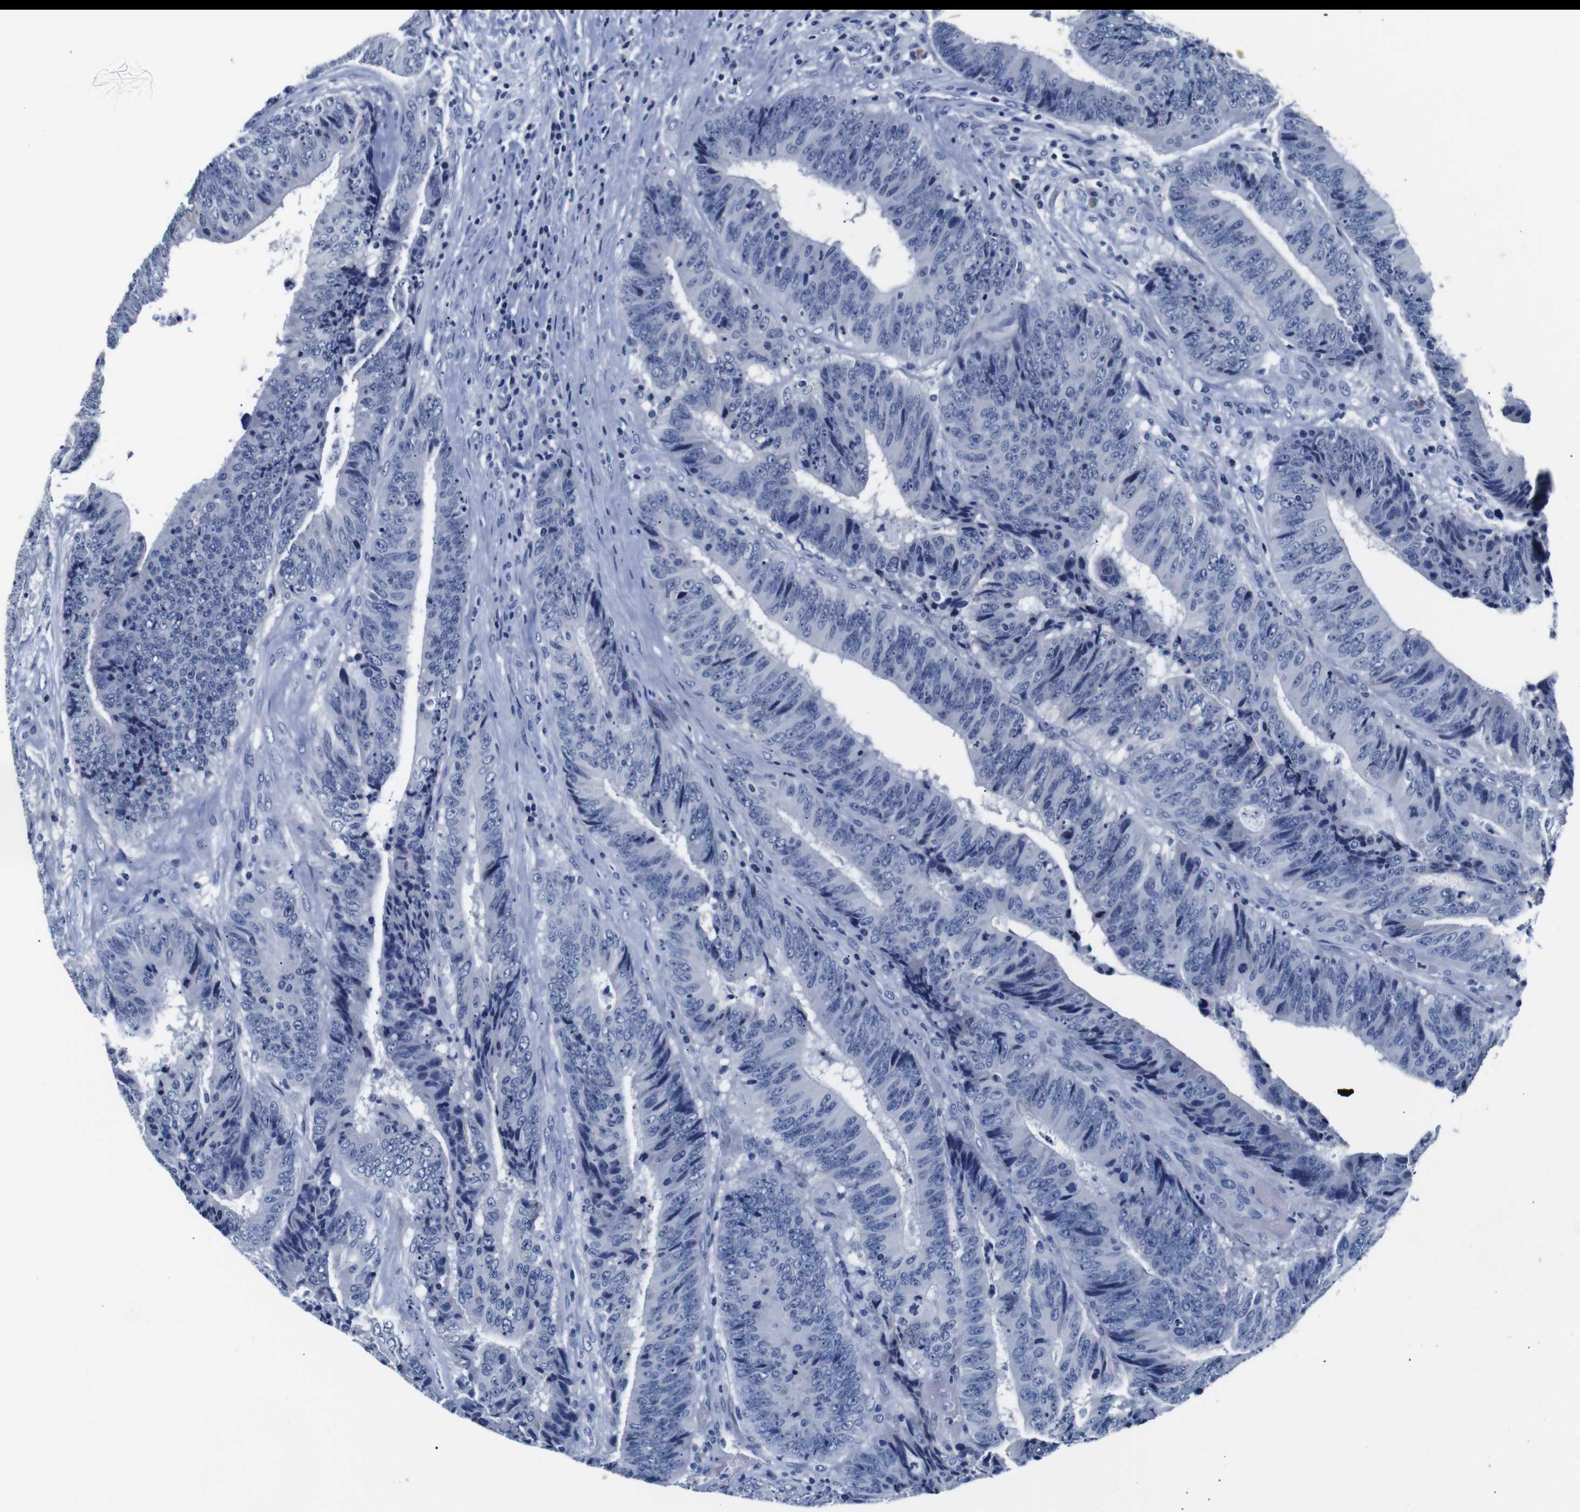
{"staining": {"intensity": "negative", "quantity": "none", "location": "none"}, "tissue": "colorectal cancer", "cell_type": "Tumor cells", "image_type": "cancer", "snomed": [{"axis": "morphology", "description": "Adenocarcinoma, NOS"}, {"axis": "topography", "description": "Rectum"}], "caption": "Immunohistochemistry (IHC) micrograph of colorectal cancer (adenocarcinoma) stained for a protein (brown), which reveals no staining in tumor cells.", "gene": "GAP43", "patient": {"sex": "male", "age": 72}}